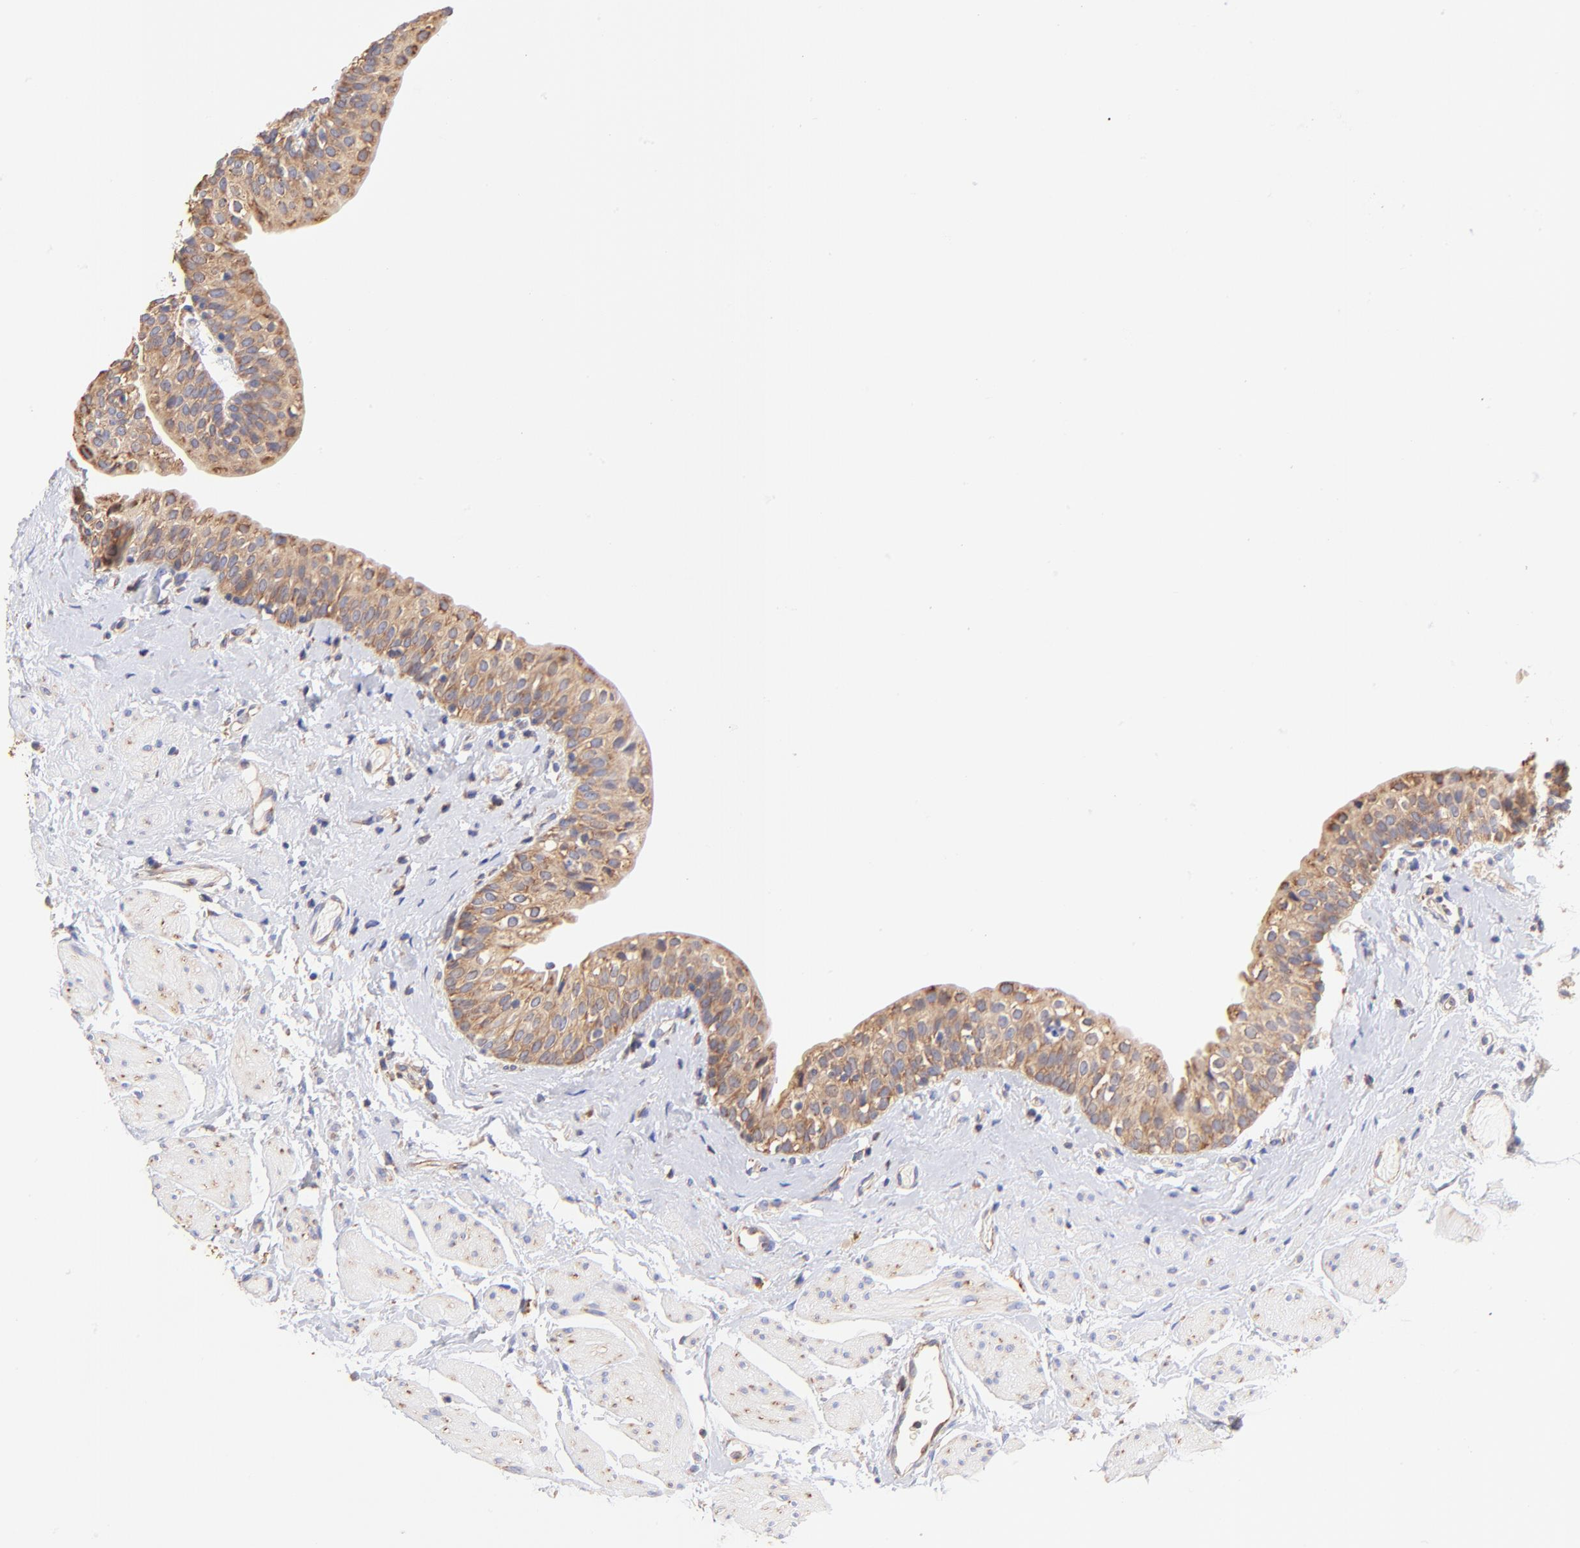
{"staining": {"intensity": "moderate", "quantity": ">75%", "location": "cytoplasmic/membranous"}, "tissue": "urinary bladder", "cell_type": "Urothelial cells", "image_type": "normal", "snomed": [{"axis": "morphology", "description": "Normal tissue, NOS"}, {"axis": "topography", "description": "Urinary bladder"}], "caption": "A histopathology image showing moderate cytoplasmic/membranous expression in about >75% of urothelial cells in normal urinary bladder, as visualized by brown immunohistochemical staining.", "gene": "RPL30", "patient": {"sex": "male", "age": 59}}